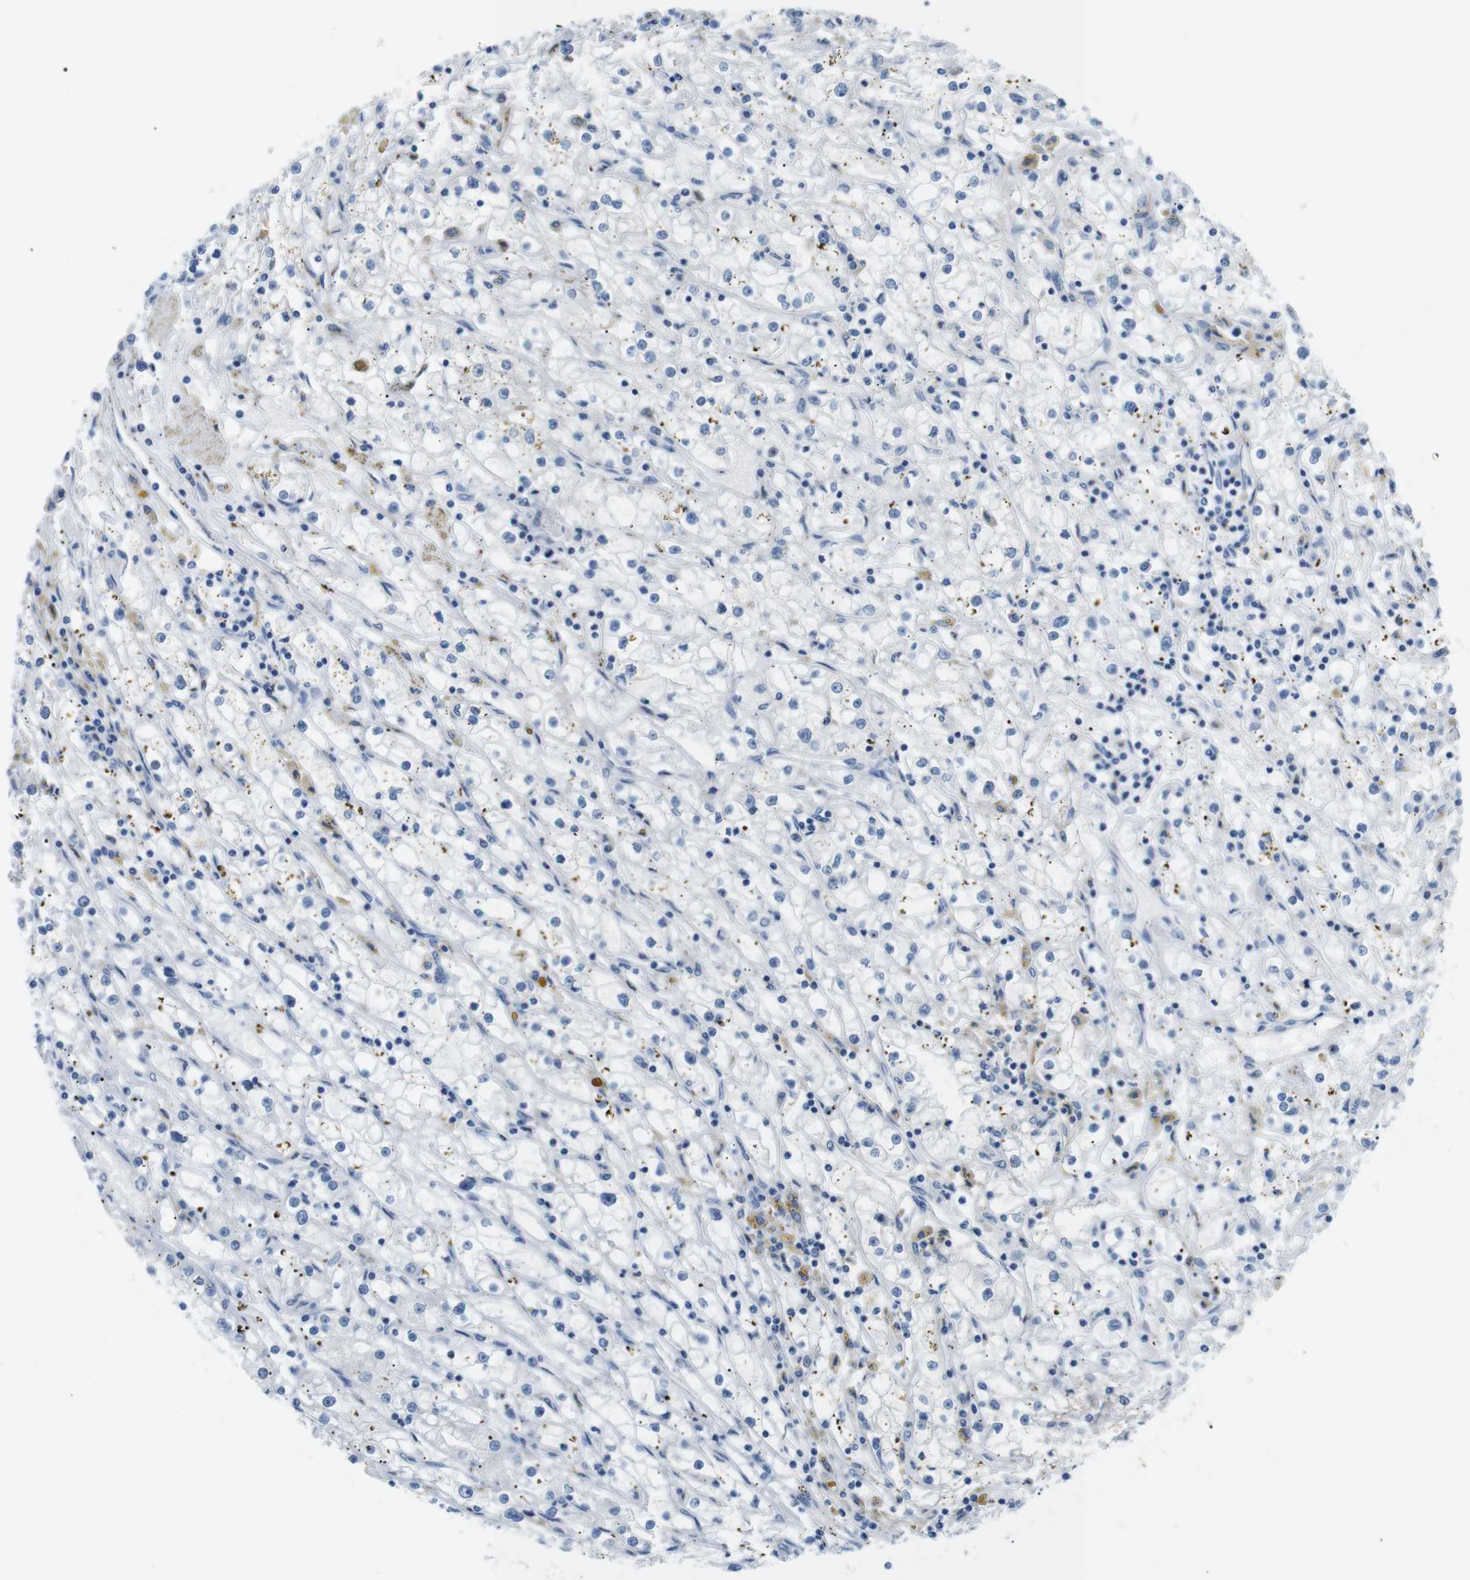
{"staining": {"intensity": "negative", "quantity": "none", "location": "none"}, "tissue": "renal cancer", "cell_type": "Tumor cells", "image_type": "cancer", "snomed": [{"axis": "morphology", "description": "Adenocarcinoma, NOS"}, {"axis": "topography", "description": "Kidney"}], "caption": "Immunohistochemistry (IHC) micrograph of neoplastic tissue: renal adenocarcinoma stained with DAB (3,3'-diaminobenzidine) demonstrates no significant protein staining in tumor cells.", "gene": "FCGRT", "patient": {"sex": "male", "age": 56}}